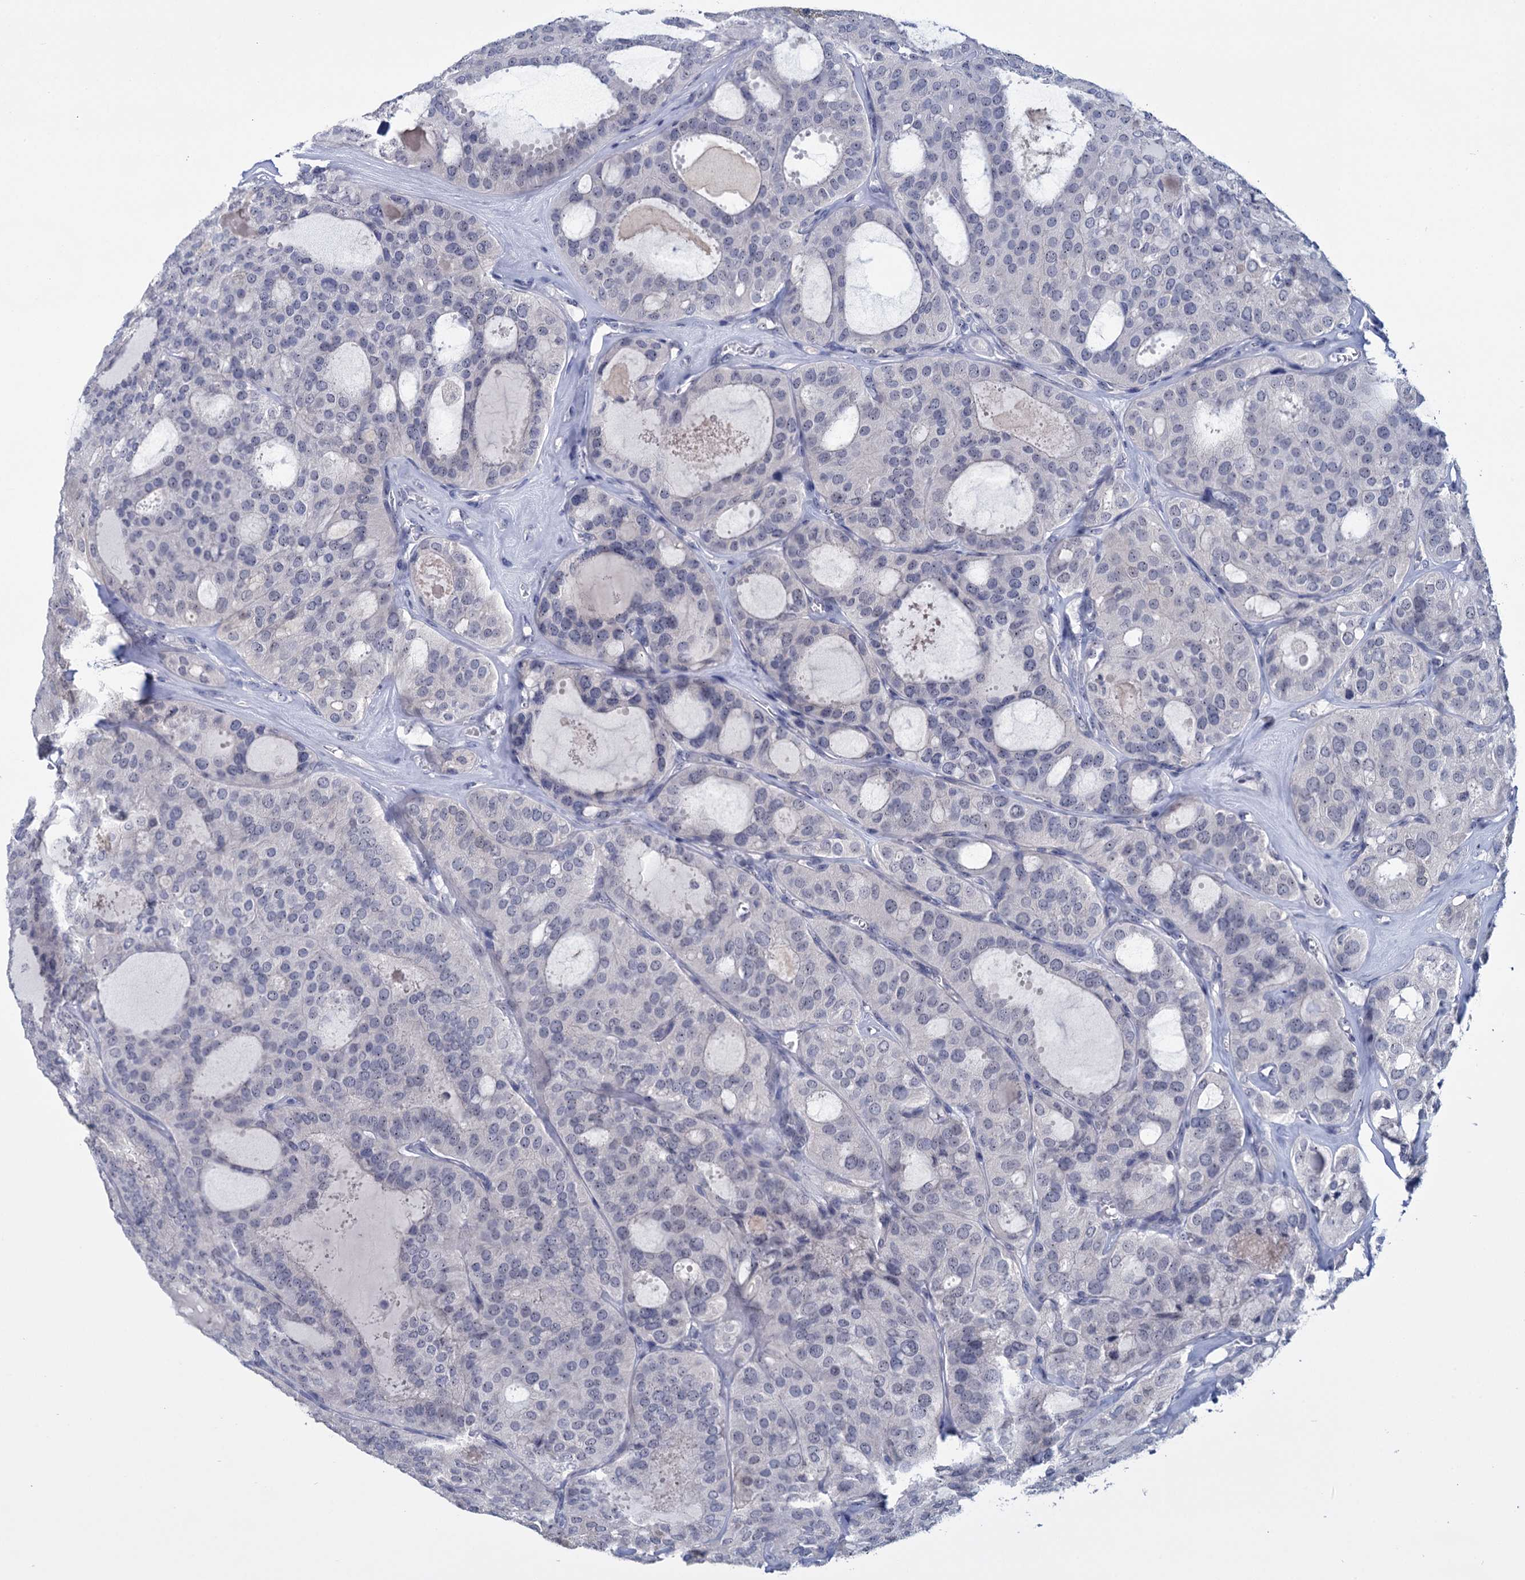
{"staining": {"intensity": "negative", "quantity": "none", "location": "none"}, "tissue": "thyroid cancer", "cell_type": "Tumor cells", "image_type": "cancer", "snomed": [{"axis": "morphology", "description": "Follicular adenoma carcinoma, NOS"}, {"axis": "topography", "description": "Thyroid gland"}], "caption": "Histopathology image shows no protein staining in tumor cells of thyroid follicular adenoma carcinoma tissue.", "gene": "SFN", "patient": {"sex": "male", "age": 75}}